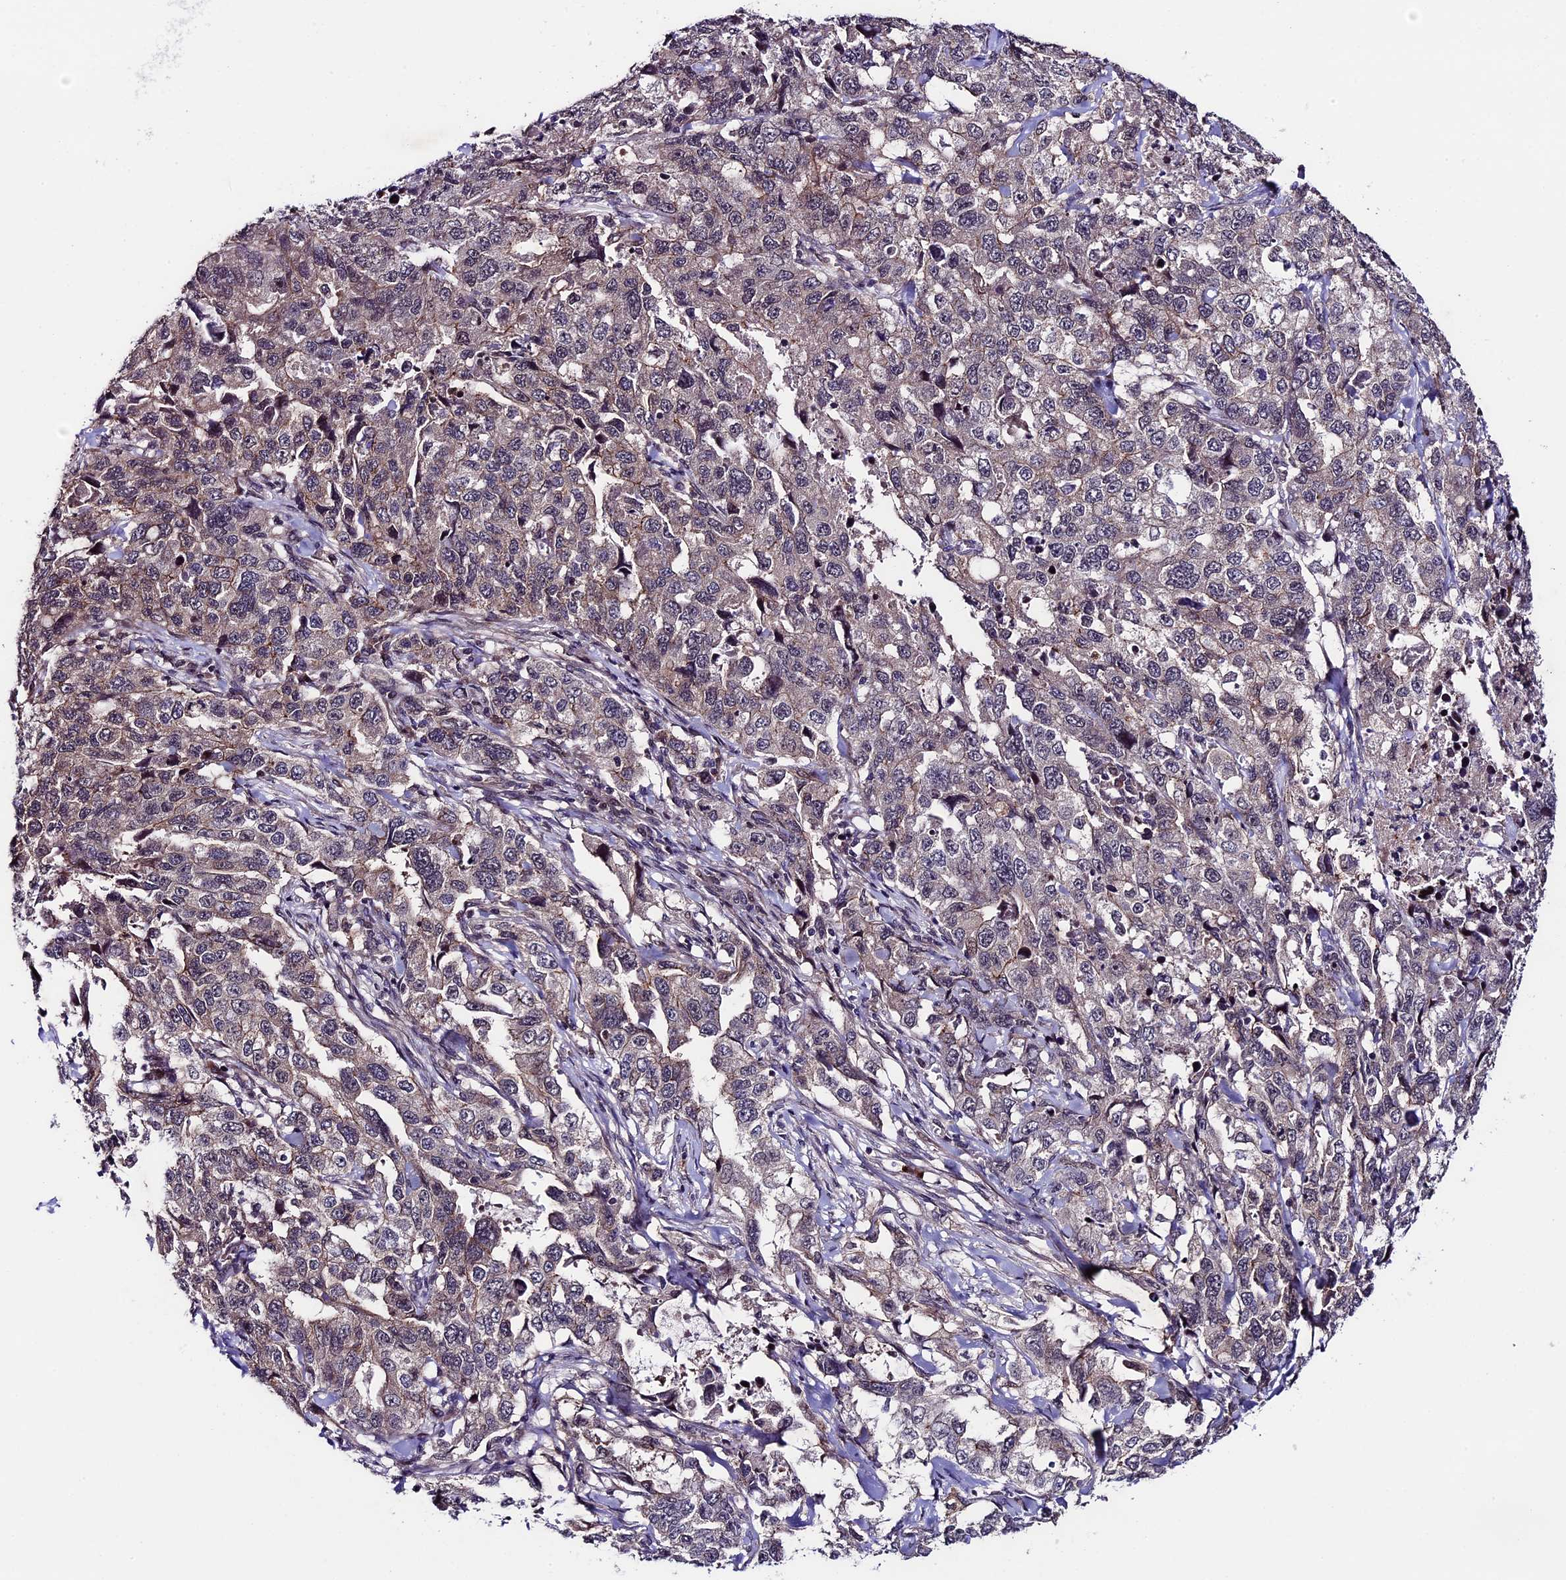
{"staining": {"intensity": "weak", "quantity": "25%-75%", "location": "cytoplasmic/membranous"}, "tissue": "lung cancer", "cell_type": "Tumor cells", "image_type": "cancer", "snomed": [{"axis": "morphology", "description": "Adenocarcinoma, NOS"}, {"axis": "topography", "description": "Lung"}], "caption": "Protein positivity by IHC exhibits weak cytoplasmic/membranous positivity in approximately 25%-75% of tumor cells in lung adenocarcinoma. (brown staining indicates protein expression, while blue staining denotes nuclei).", "gene": "SIPA1L3", "patient": {"sex": "female", "age": 51}}